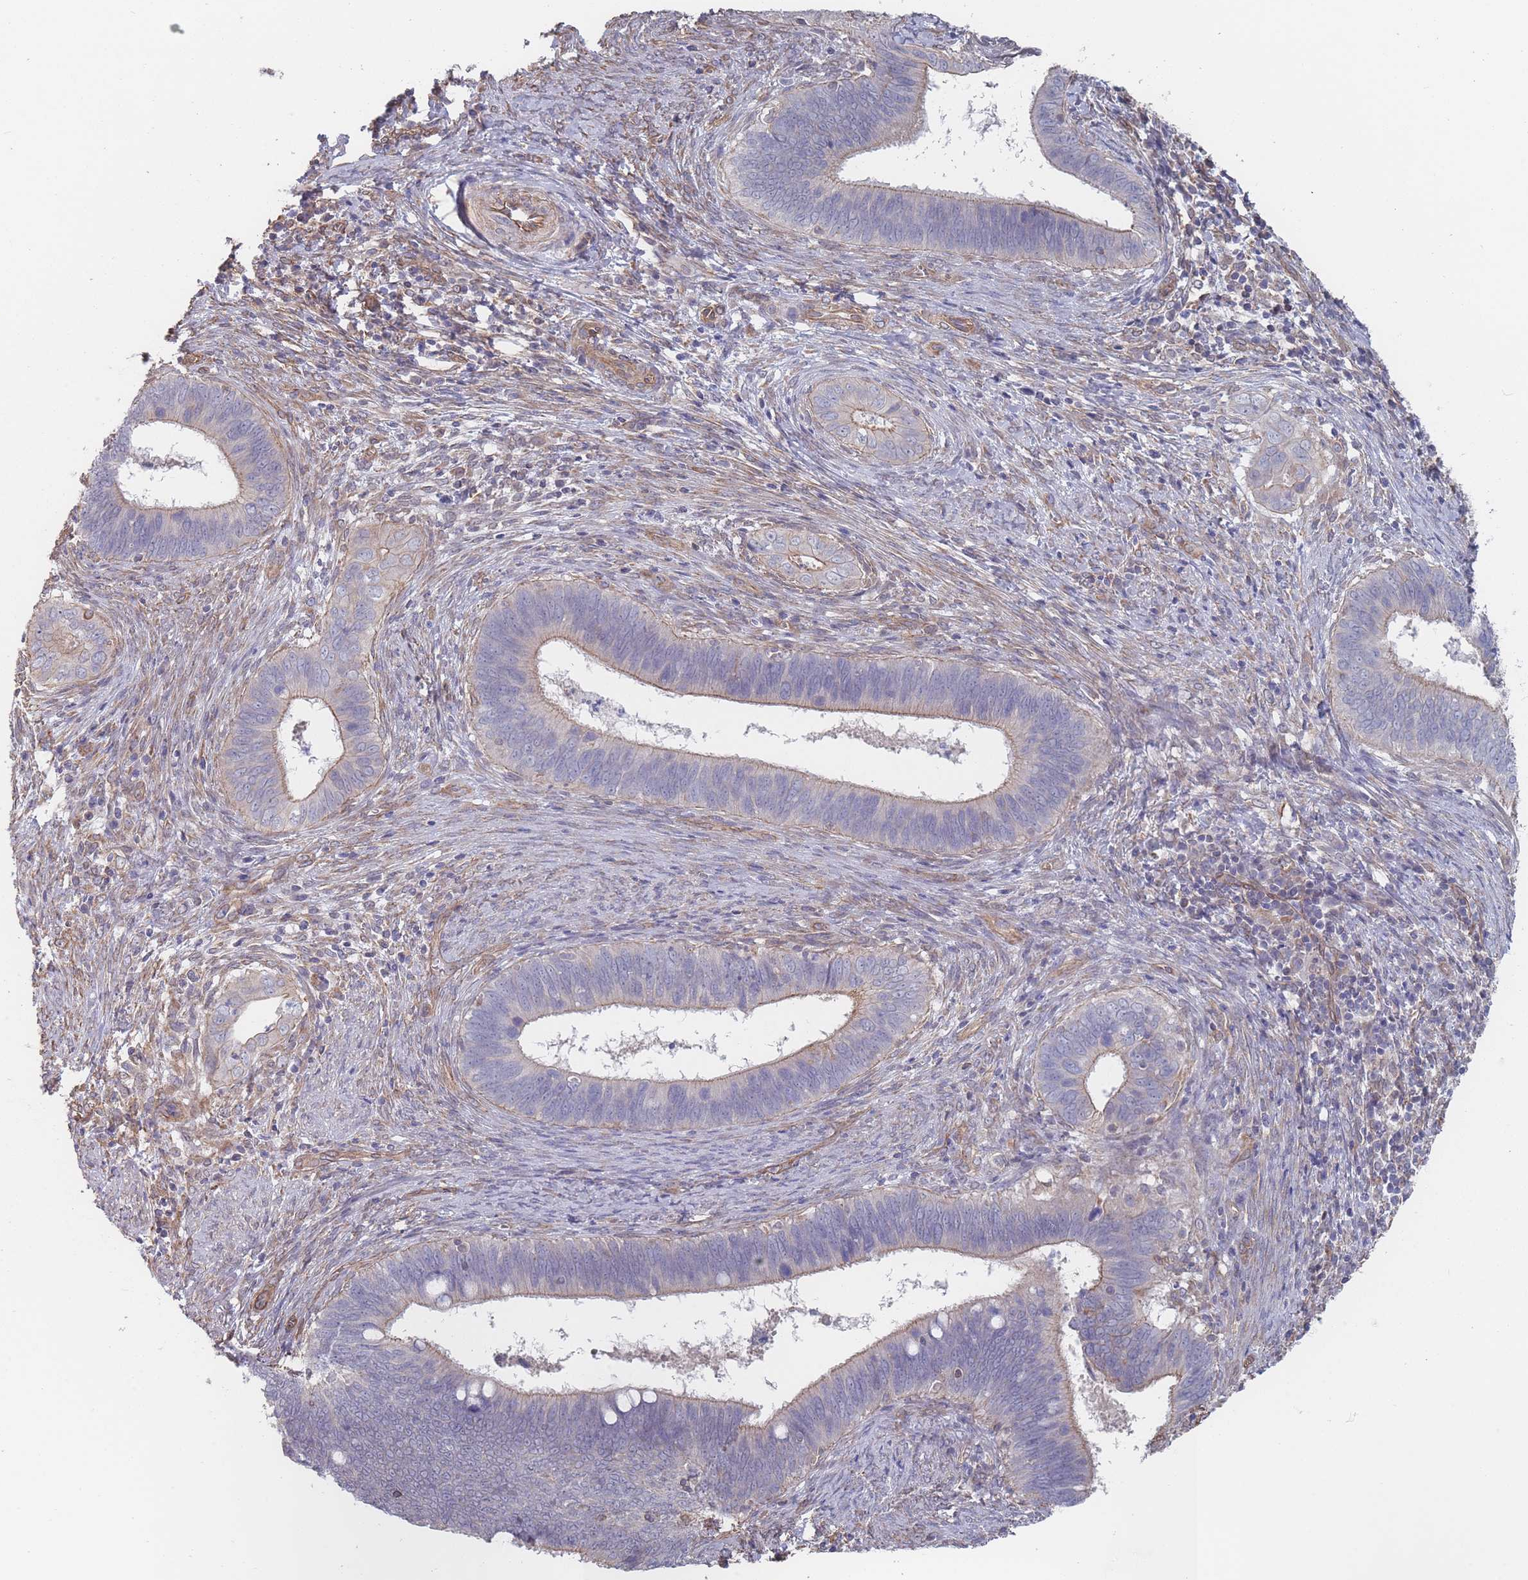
{"staining": {"intensity": "weak", "quantity": "<25%", "location": "cytoplasmic/membranous"}, "tissue": "cervical cancer", "cell_type": "Tumor cells", "image_type": "cancer", "snomed": [{"axis": "morphology", "description": "Adenocarcinoma, NOS"}, {"axis": "topography", "description": "Cervix"}], "caption": "The immunohistochemistry (IHC) photomicrograph has no significant expression in tumor cells of cervical cancer tissue.", "gene": "SLC1A6", "patient": {"sex": "female", "age": 42}}